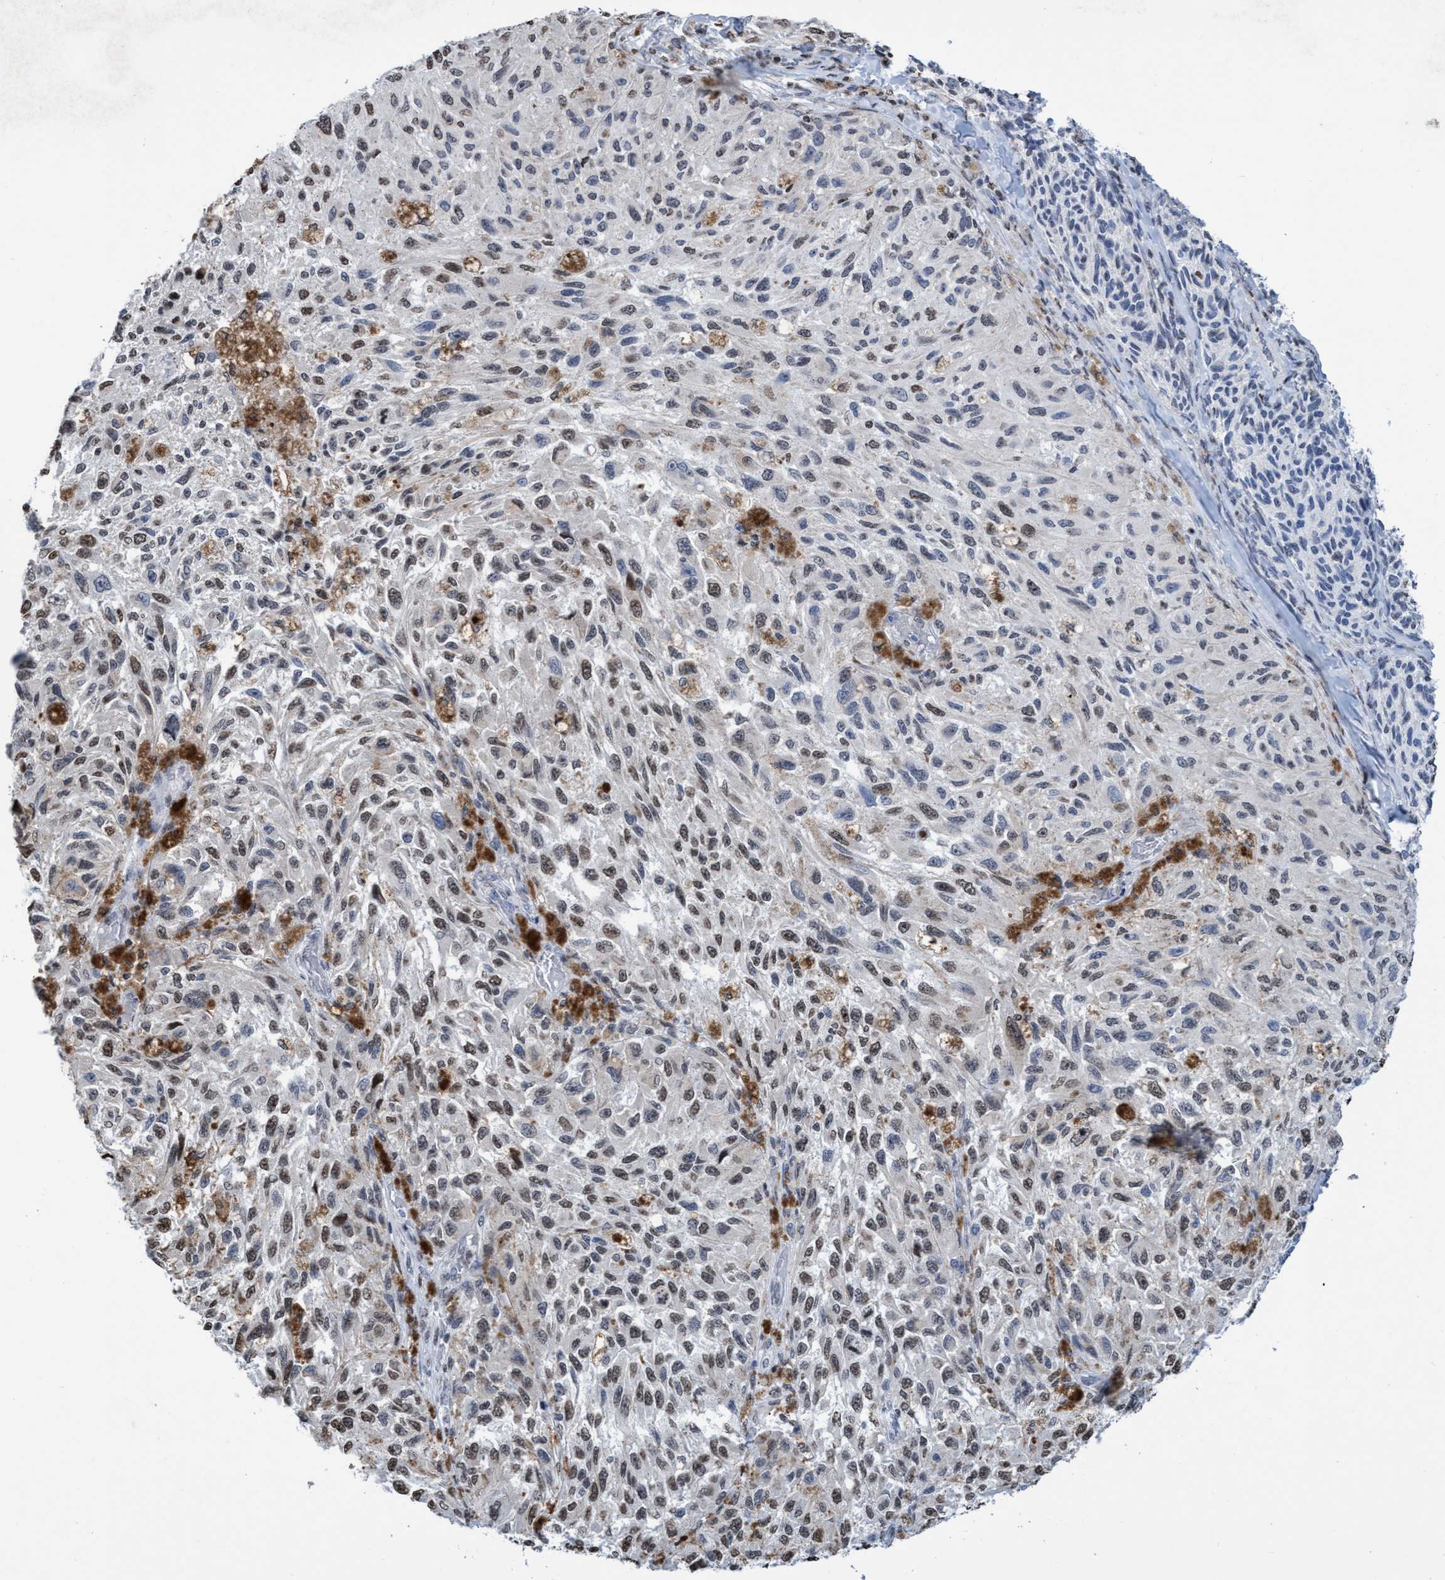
{"staining": {"intensity": "negative", "quantity": "none", "location": "none"}, "tissue": "melanoma", "cell_type": "Tumor cells", "image_type": "cancer", "snomed": [{"axis": "morphology", "description": "Malignant melanoma, NOS"}, {"axis": "topography", "description": "Skin"}], "caption": "Tumor cells show no significant protein expression in melanoma.", "gene": "CBX2", "patient": {"sex": "female", "age": 73}}